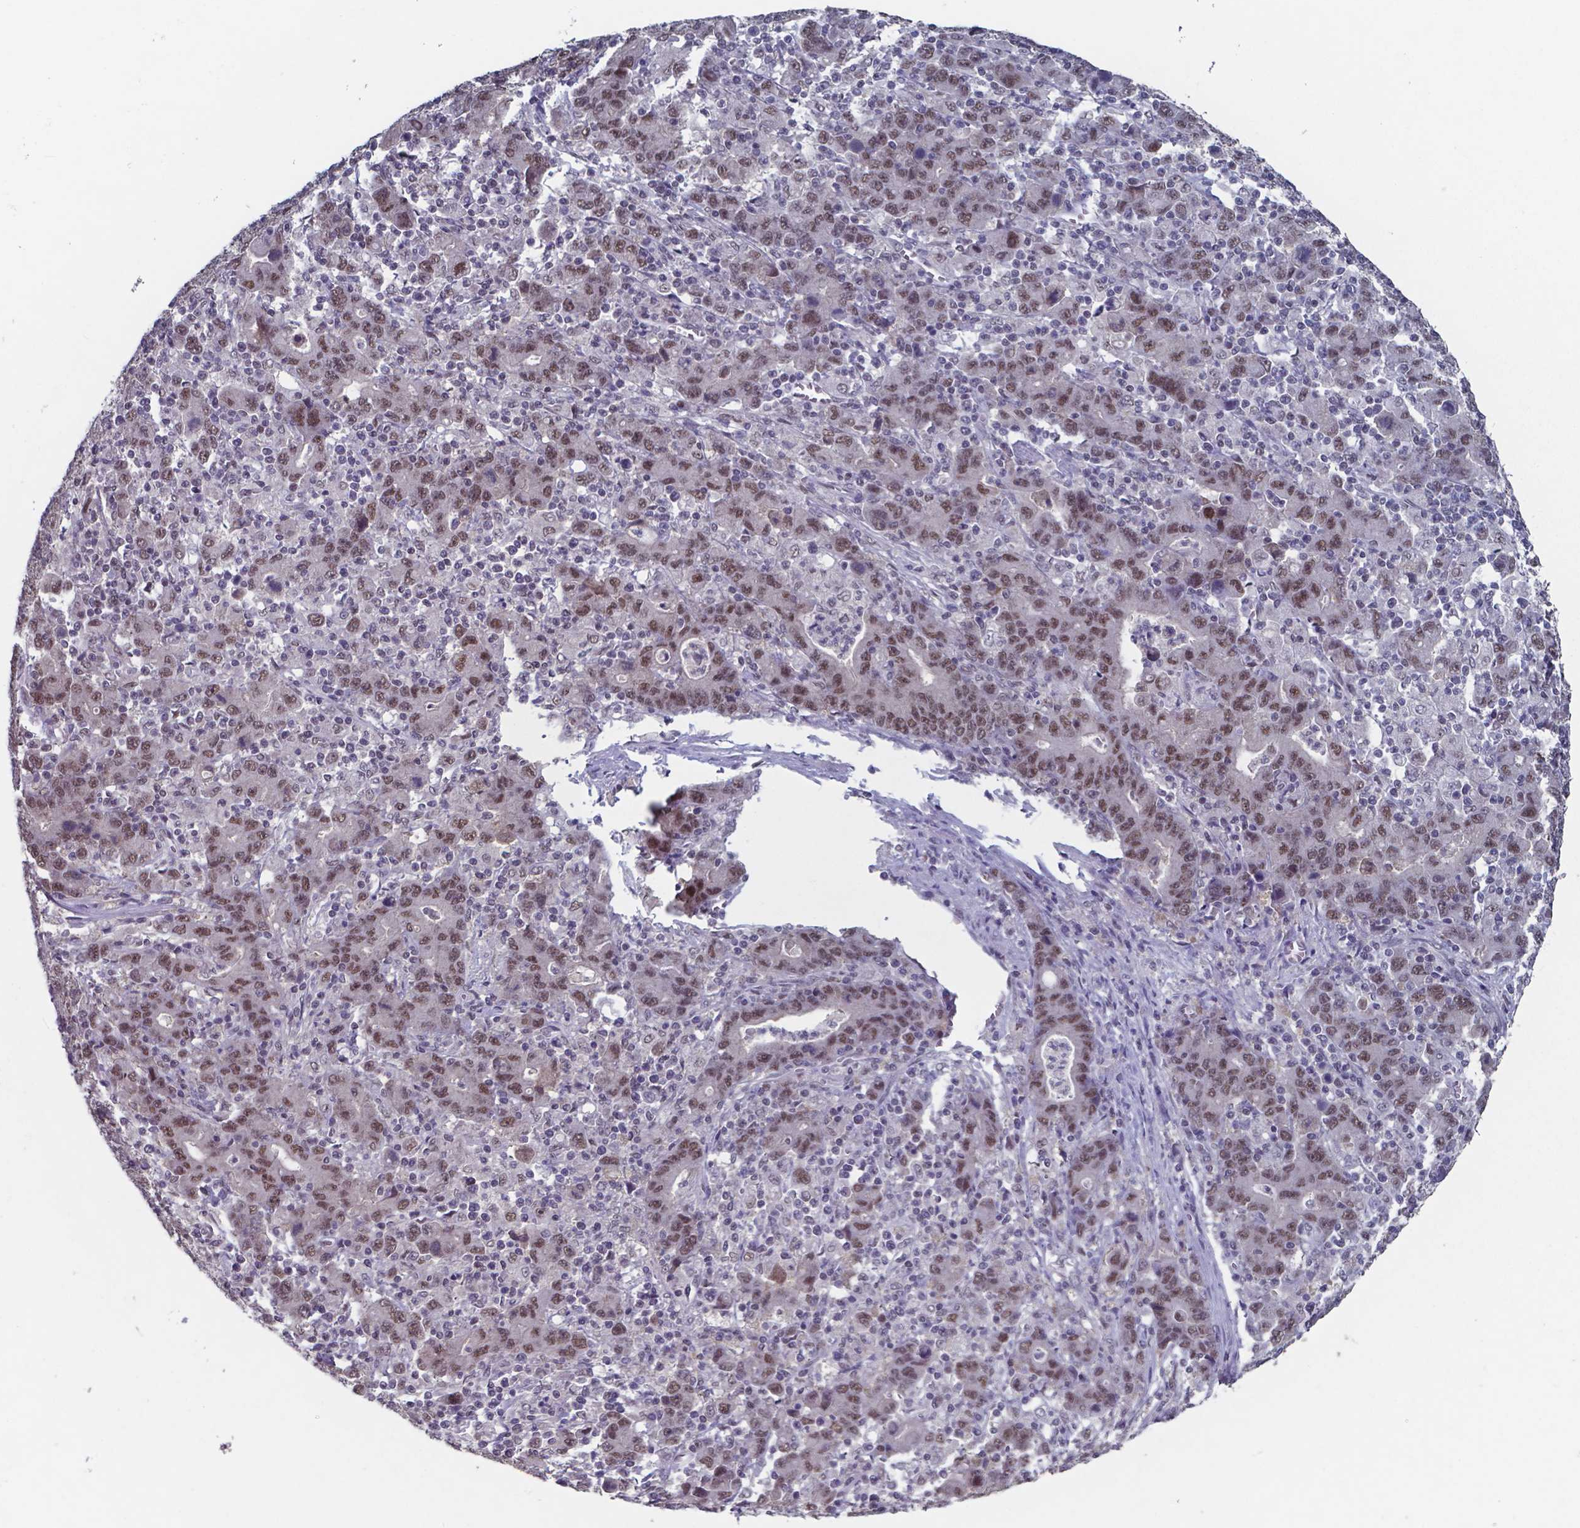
{"staining": {"intensity": "moderate", "quantity": ">75%", "location": "nuclear"}, "tissue": "stomach cancer", "cell_type": "Tumor cells", "image_type": "cancer", "snomed": [{"axis": "morphology", "description": "Adenocarcinoma, NOS"}, {"axis": "topography", "description": "Stomach, upper"}], "caption": "Adenocarcinoma (stomach) stained with a protein marker displays moderate staining in tumor cells.", "gene": "UBA1", "patient": {"sex": "male", "age": 69}}